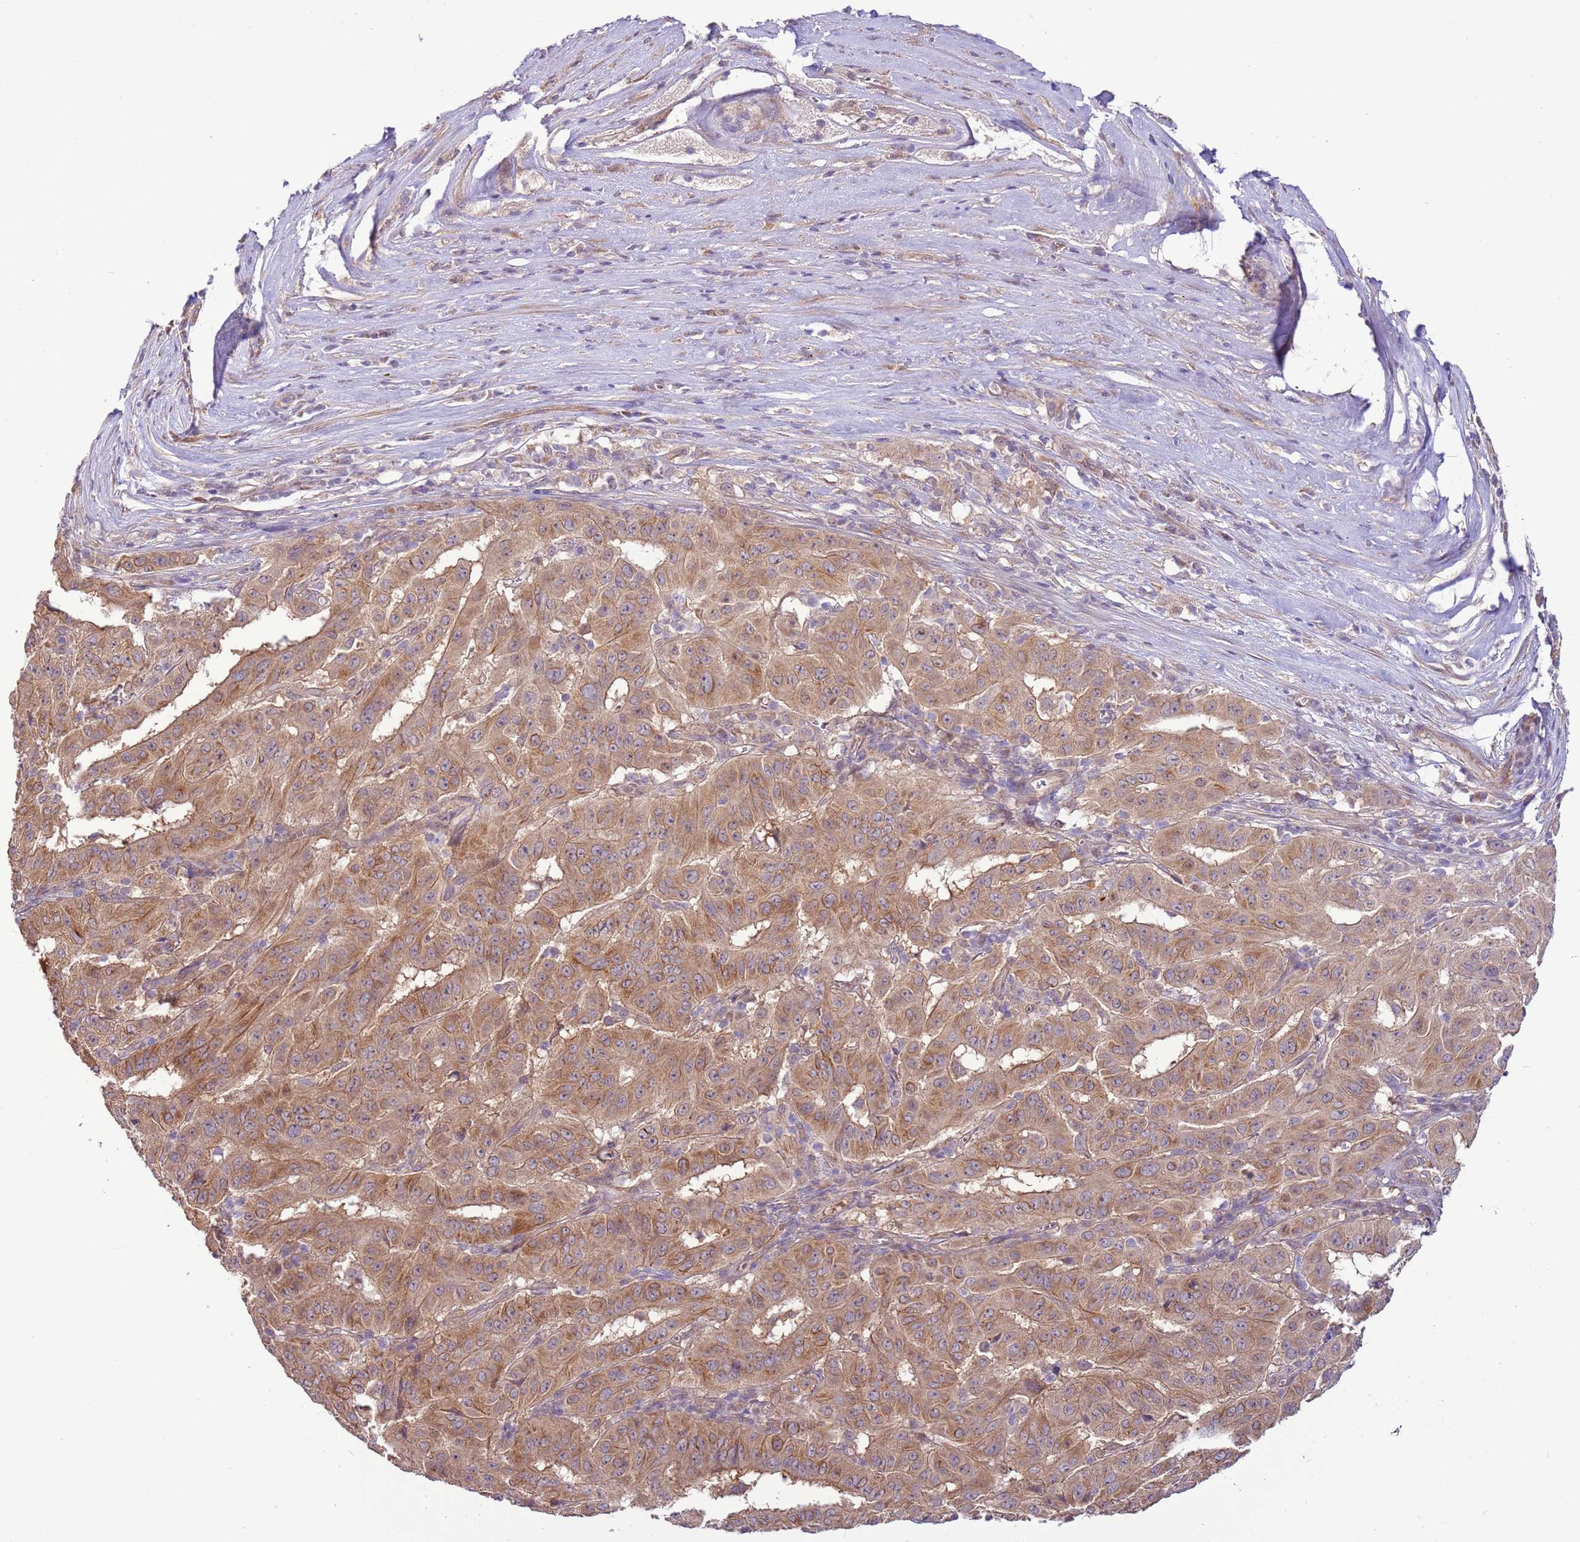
{"staining": {"intensity": "moderate", "quantity": "25%-75%", "location": "cytoplasmic/membranous"}, "tissue": "pancreatic cancer", "cell_type": "Tumor cells", "image_type": "cancer", "snomed": [{"axis": "morphology", "description": "Adenocarcinoma, NOS"}, {"axis": "topography", "description": "Pancreas"}], "caption": "Immunohistochemical staining of human pancreatic cancer (adenocarcinoma) exhibits medium levels of moderate cytoplasmic/membranous expression in about 25%-75% of tumor cells.", "gene": "SCARA3", "patient": {"sex": "male", "age": 63}}